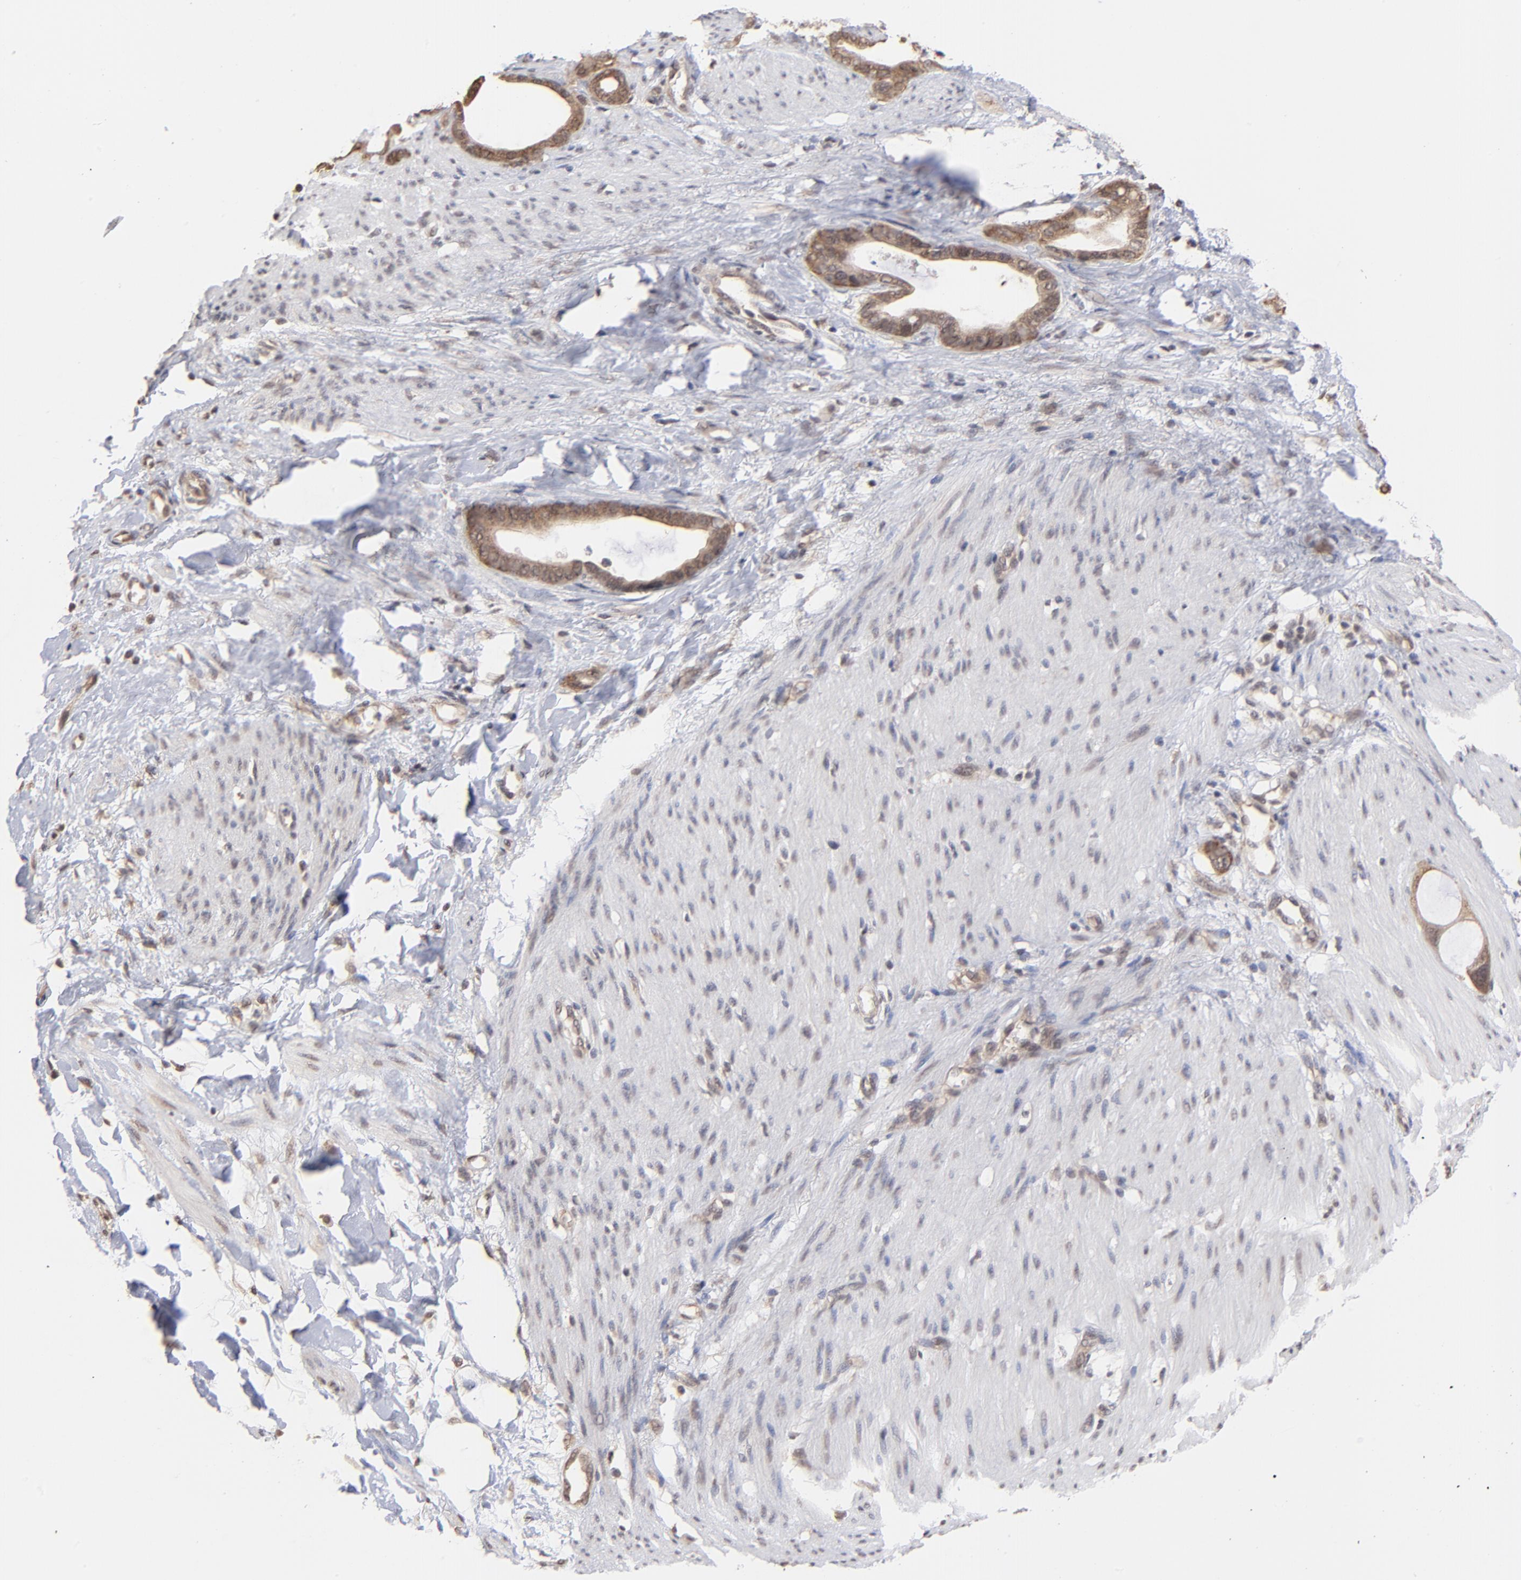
{"staining": {"intensity": "weak", "quantity": ">75%", "location": "cytoplasmic/membranous"}, "tissue": "stomach cancer", "cell_type": "Tumor cells", "image_type": "cancer", "snomed": [{"axis": "morphology", "description": "Adenocarcinoma, NOS"}, {"axis": "topography", "description": "Stomach"}], "caption": "A brown stain labels weak cytoplasmic/membranous expression of a protein in stomach adenocarcinoma tumor cells.", "gene": "BRPF1", "patient": {"sex": "female", "age": 75}}